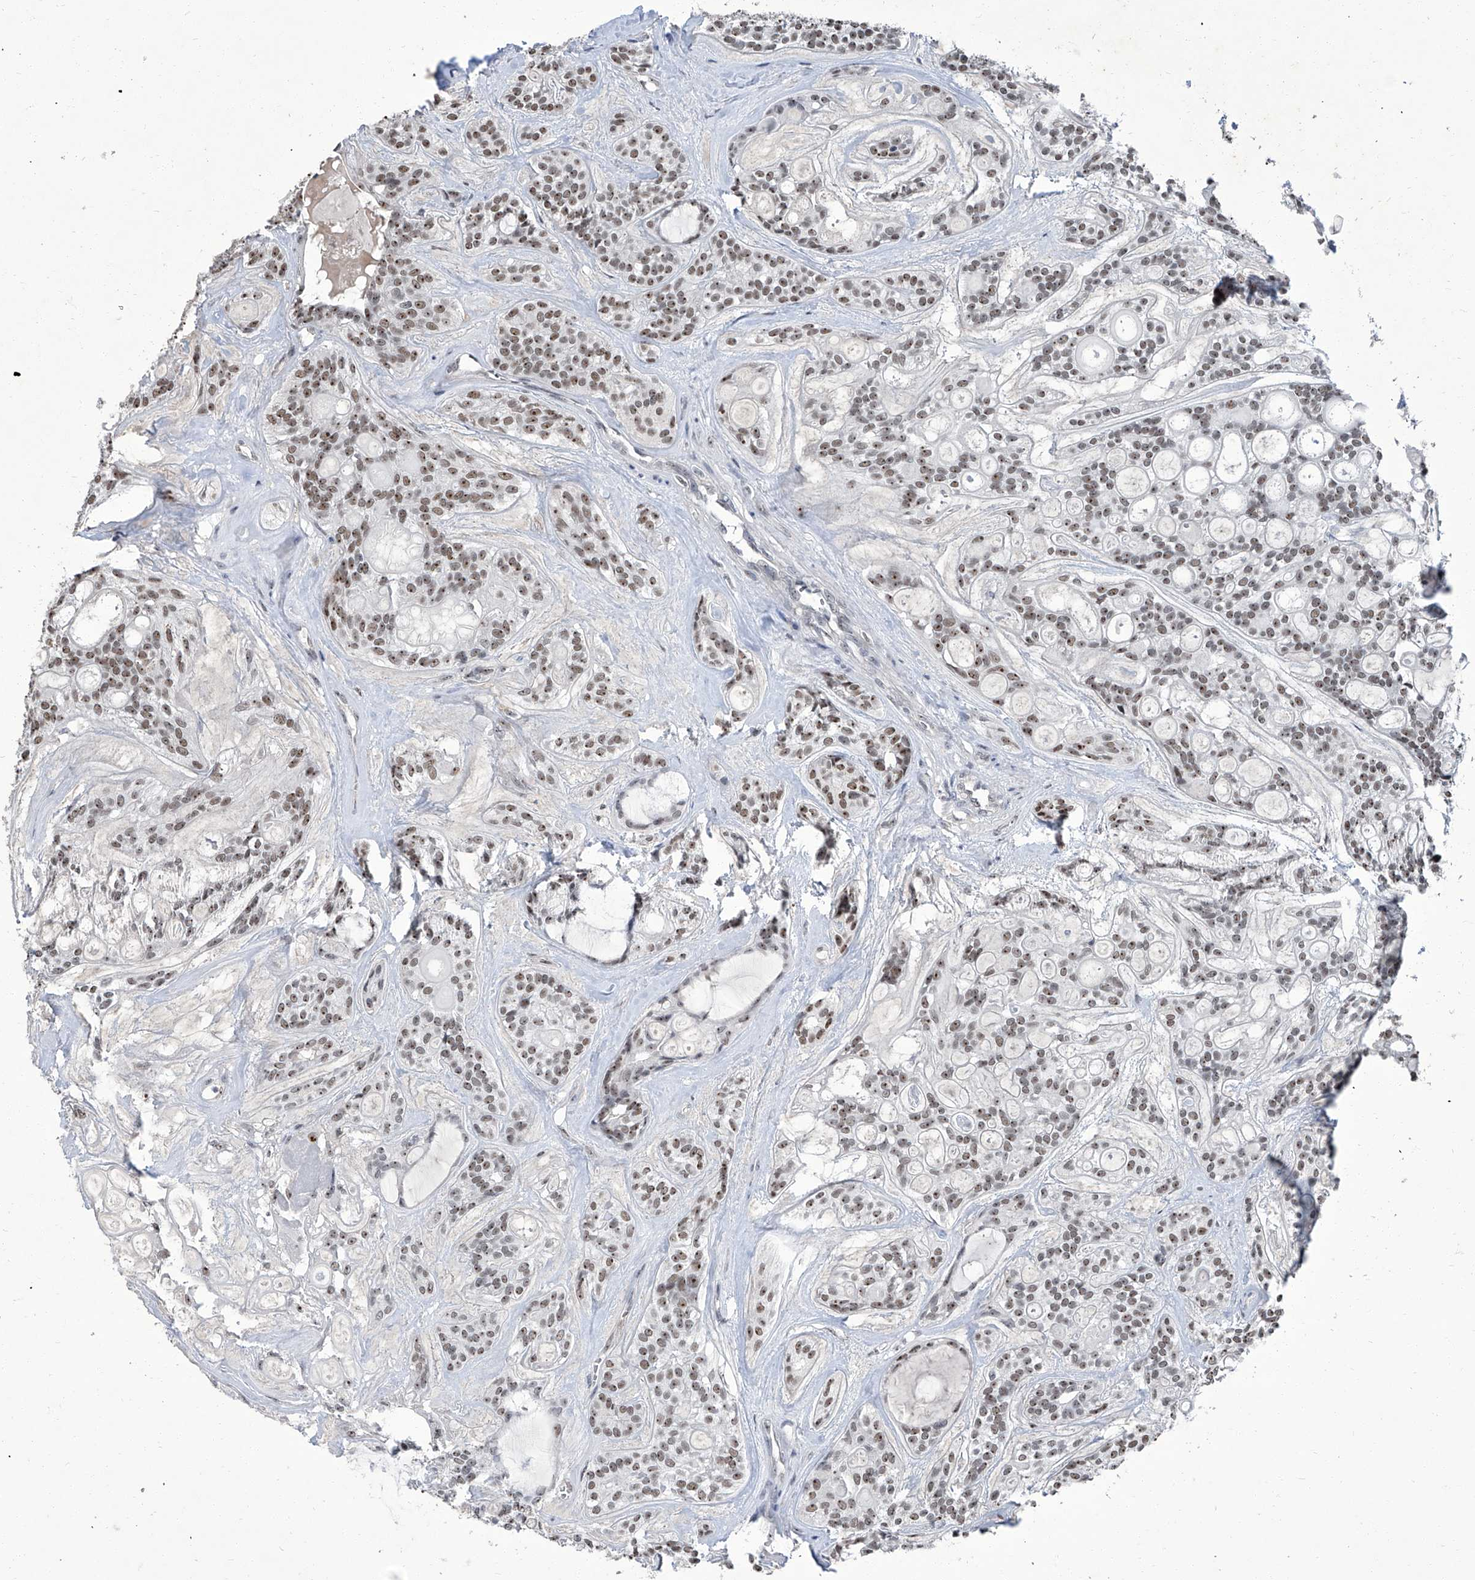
{"staining": {"intensity": "moderate", "quantity": "25%-75%", "location": "nuclear"}, "tissue": "head and neck cancer", "cell_type": "Tumor cells", "image_type": "cancer", "snomed": [{"axis": "morphology", "description": "Adenocarcinoma, NOS"}, {"axis": "topography", "description": "Head-Neck"}], "caption": "Brown immunohistochemical staining in human head and neck cancer shows moderate nuclear expression in about 25%-75% of tumor cells.", "gene": "CMTR1", "patient": {"sex": "male", "age": 66}}